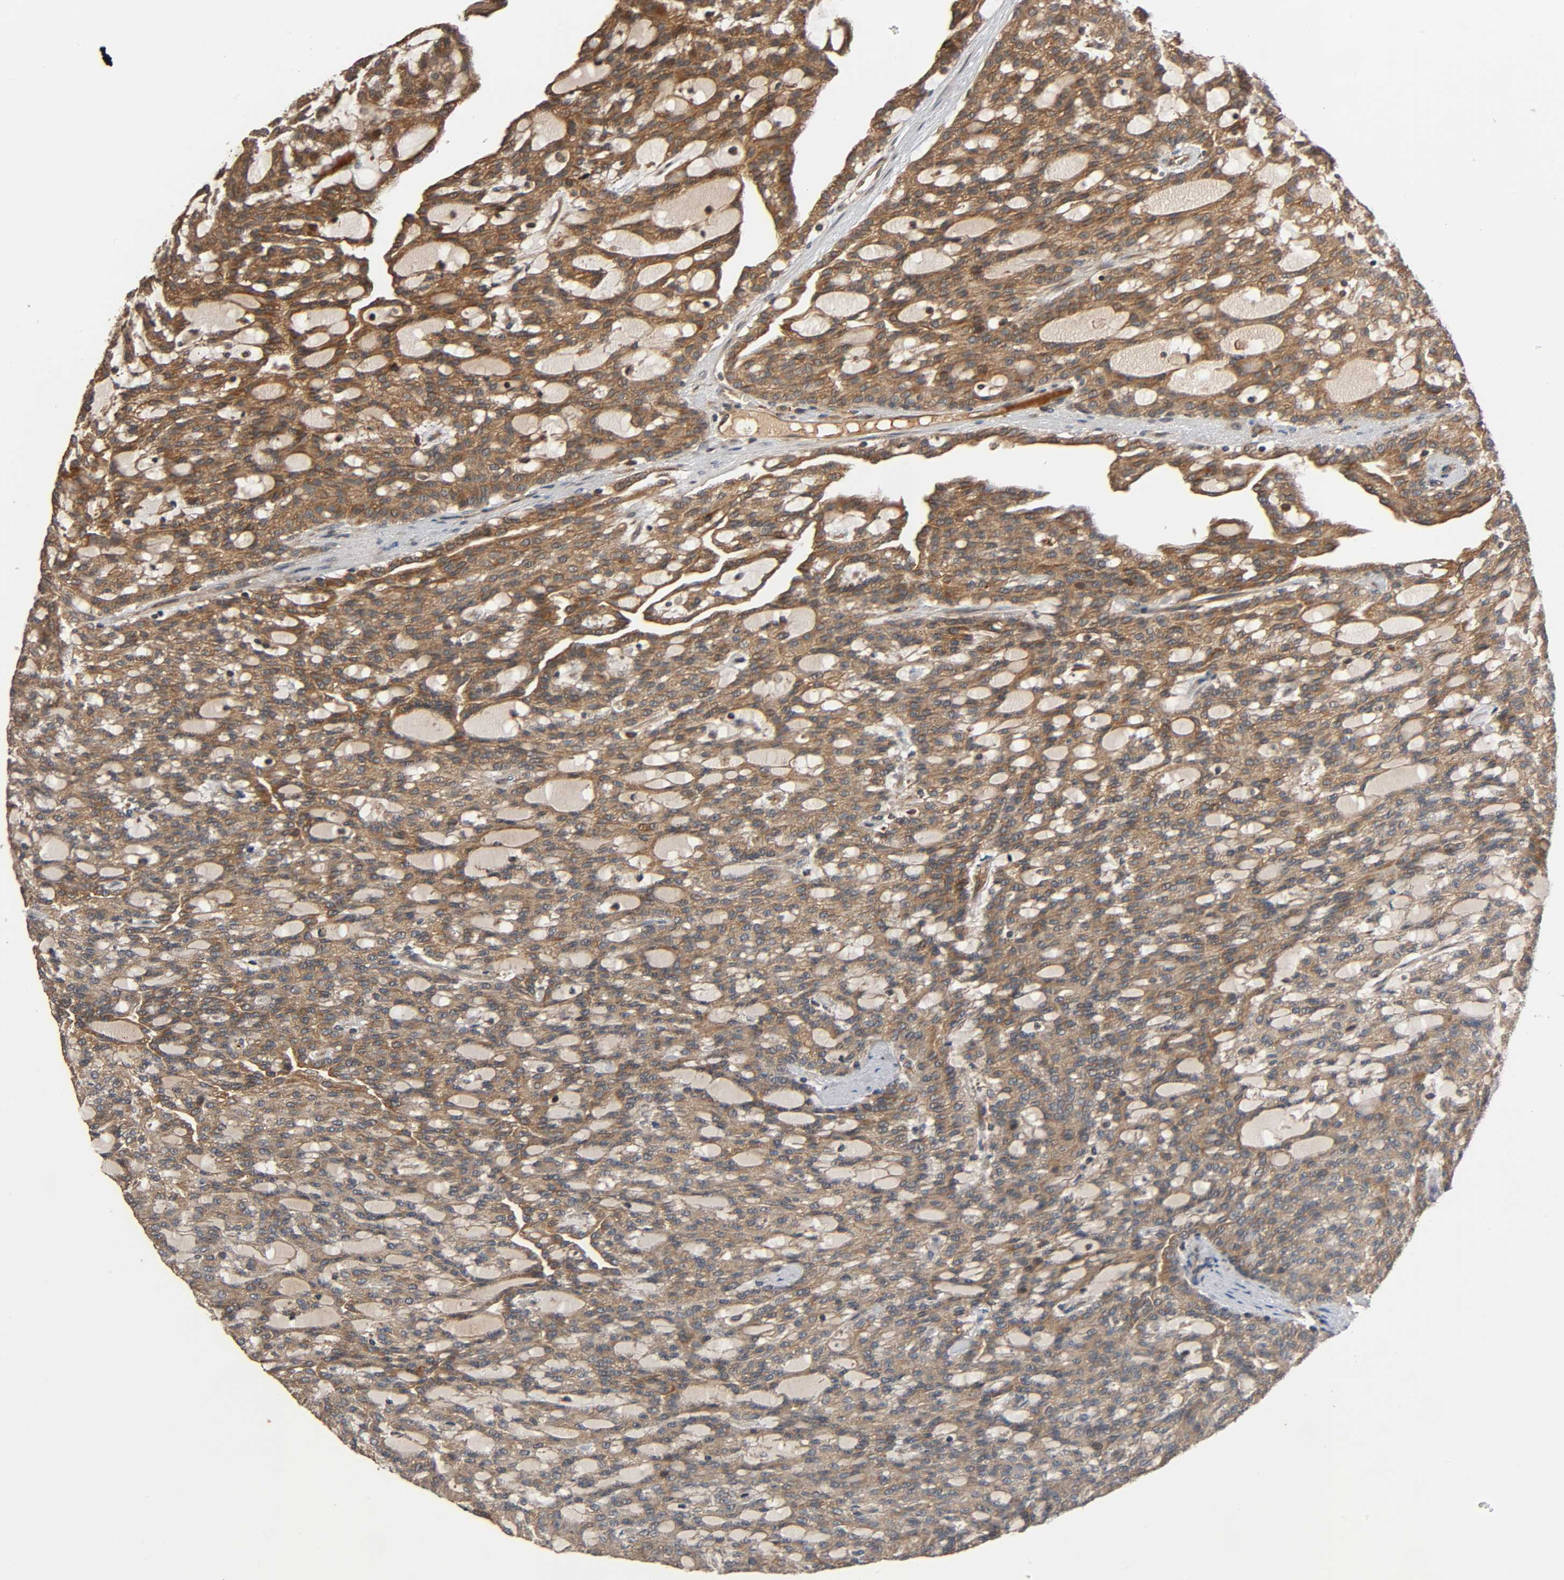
{"staining": {"intensity": "moderate", "quantity": ">75%", "location": "cytoplasmic/membranous"}, "tissue": "renal cancer", "cell_type": "Tumor cells", "image_type": "cancer", "snomed": [{"axis": "morphology", "description": "Adenocarcinoma, NOS"}, {"axis": "topography", "description": "Kidney"}], "caption": "A high-resolution histopathology image shows immunohistochemistry staining of adenocarcinoma (renal), which displays moderate cytoplasmic/membranous positivity in approximately >75% of tumor cells.", "gene": "MAP3K8", "patient": {"sex": "male", "age": 63}}